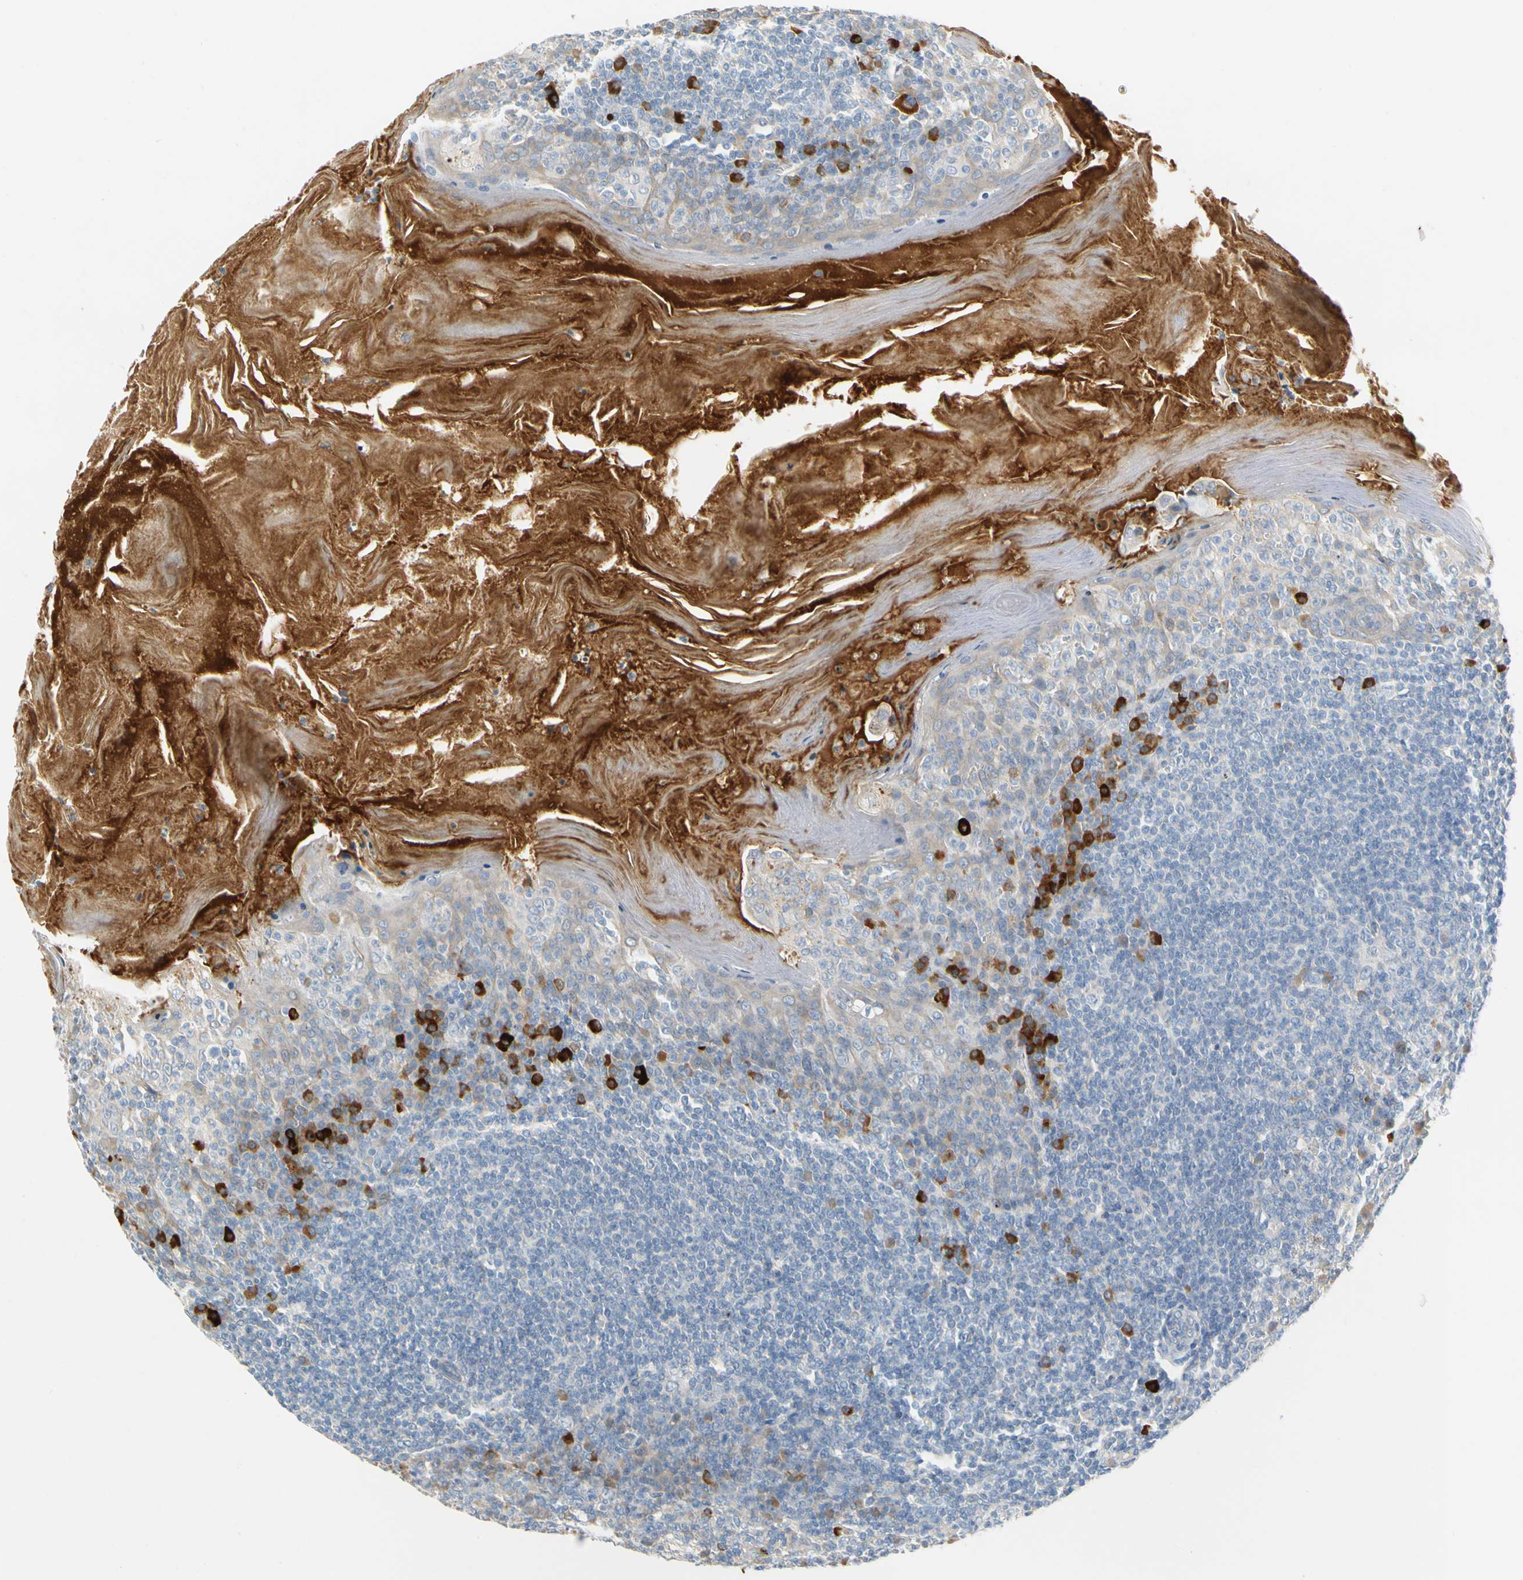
{"staining": {"intensity": "negative", "quantity": "none", "location": "none"}, "tissue": "tonsil", "cell_type": "Non-germinal center cells", "image_type": "normal", "snomed": [{"axis": "morphology", "description": "Normal tissue, NOS"}, {"axis": "topography", "description": "Tonsil"}], "caption": "Image shows no protein positivity in non-germinal center cells of benign tonsil. (Stains: DAB (3,3'-diaminobenzidine) IHC with hematoxylin counter stain, Microscopy: brightfield microscopy at high magnification).", "gene": "ENSG00000288796", "patient": {"sex": "male", "age": 31}}